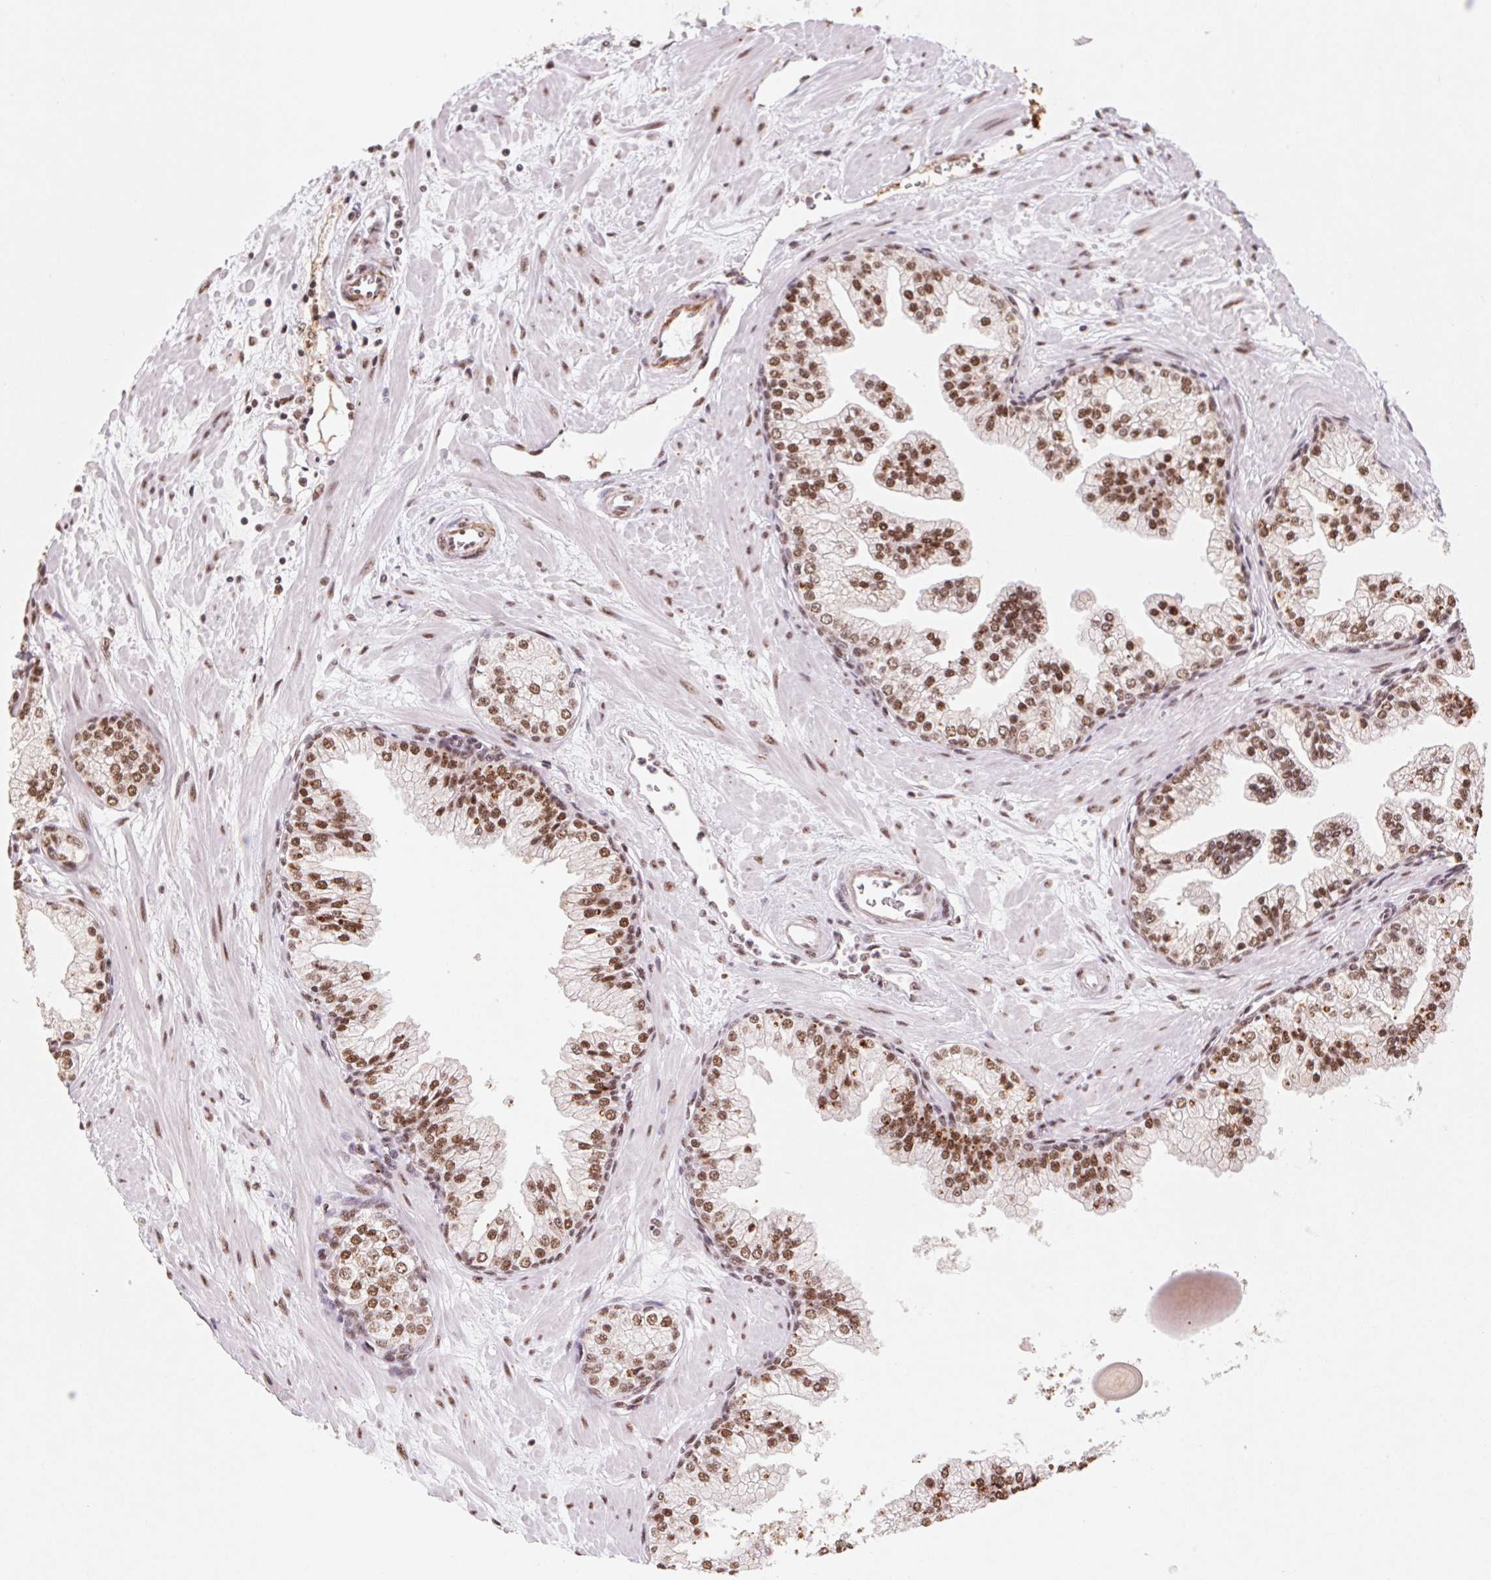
{"staining": {"intensity": "strong", "quantity": ">75%", "location": "nuclear"}, "tissue": "prostate", "cell_type": "Glandular cells", "image_type": "normal", "snomed": [{"axis": "morphology", "description": "Normal tissue, NOS"}, {"axis": "topography", "description": "Prostate"}, {"axis": "topography", "description": "Peripheral nerve tissue"}], "caption": "High-power microscopy captured an immunohistochemistry micrograph of benign prostate, revealing strong nuclear positivity in approximately >75% of glandular cells.", "gene": "SNRPG", "patient": {"sex": "male", "age": 61}}